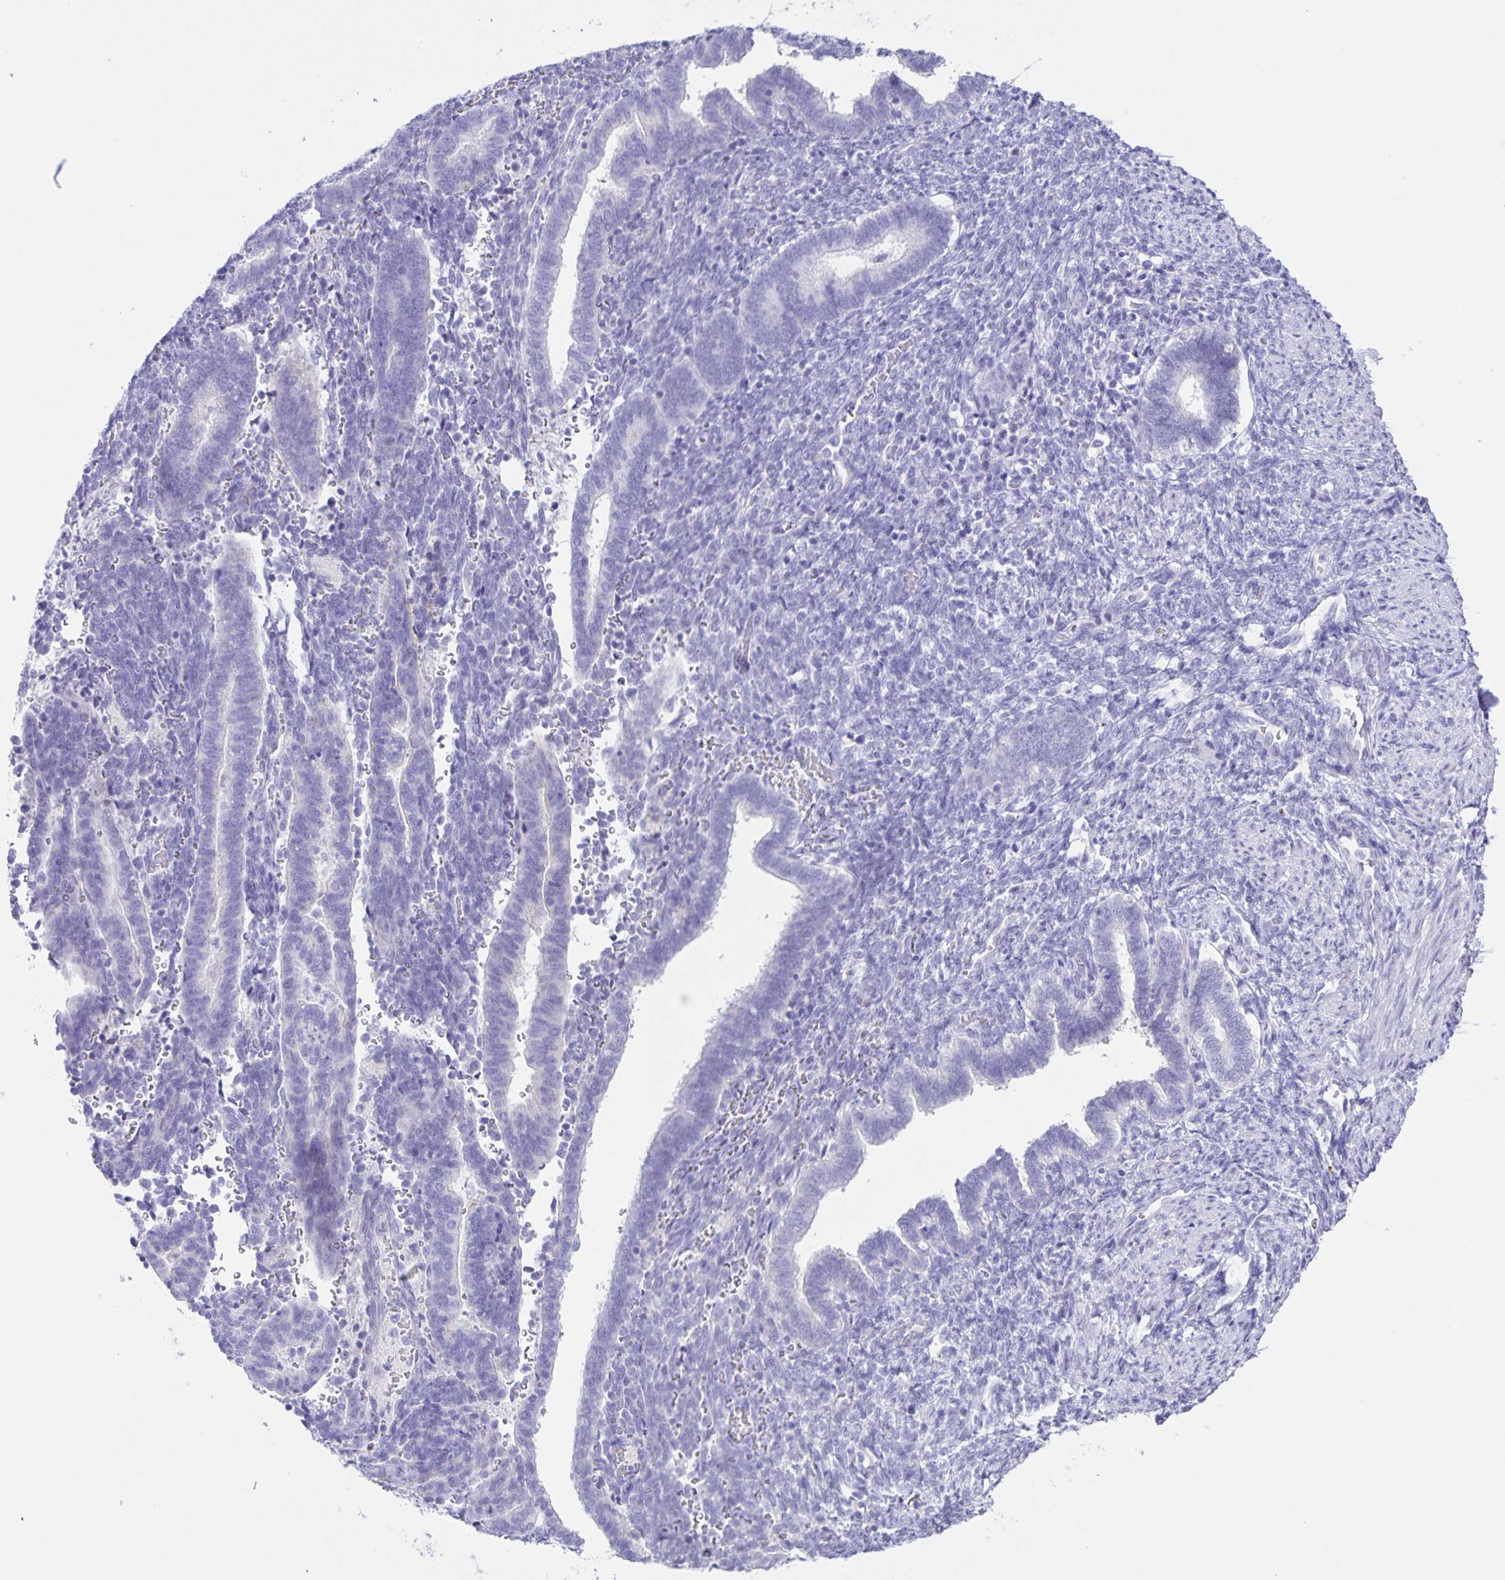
{"staining": {"intensity": "negative", "quantity": "none", "location": "none"}, "tissue": "endometrium", "cell_type": "Cells in endometrial stroma", "image_type": "normal", "snomed": [{"axis": "morphology", "description": "Normal tissue, NOS"}, {"axis": "topography", "description": "Endometrium"}], "caption": "Immunohistochemical staining of normal endometrium displays no significant staining in cells in endometrial stroma. (Brightfield microscopy of DAB immunohistochemistry at high magnification).", "gene": "UBQLN3", "patient": {"sex": "female", "age": 34}}